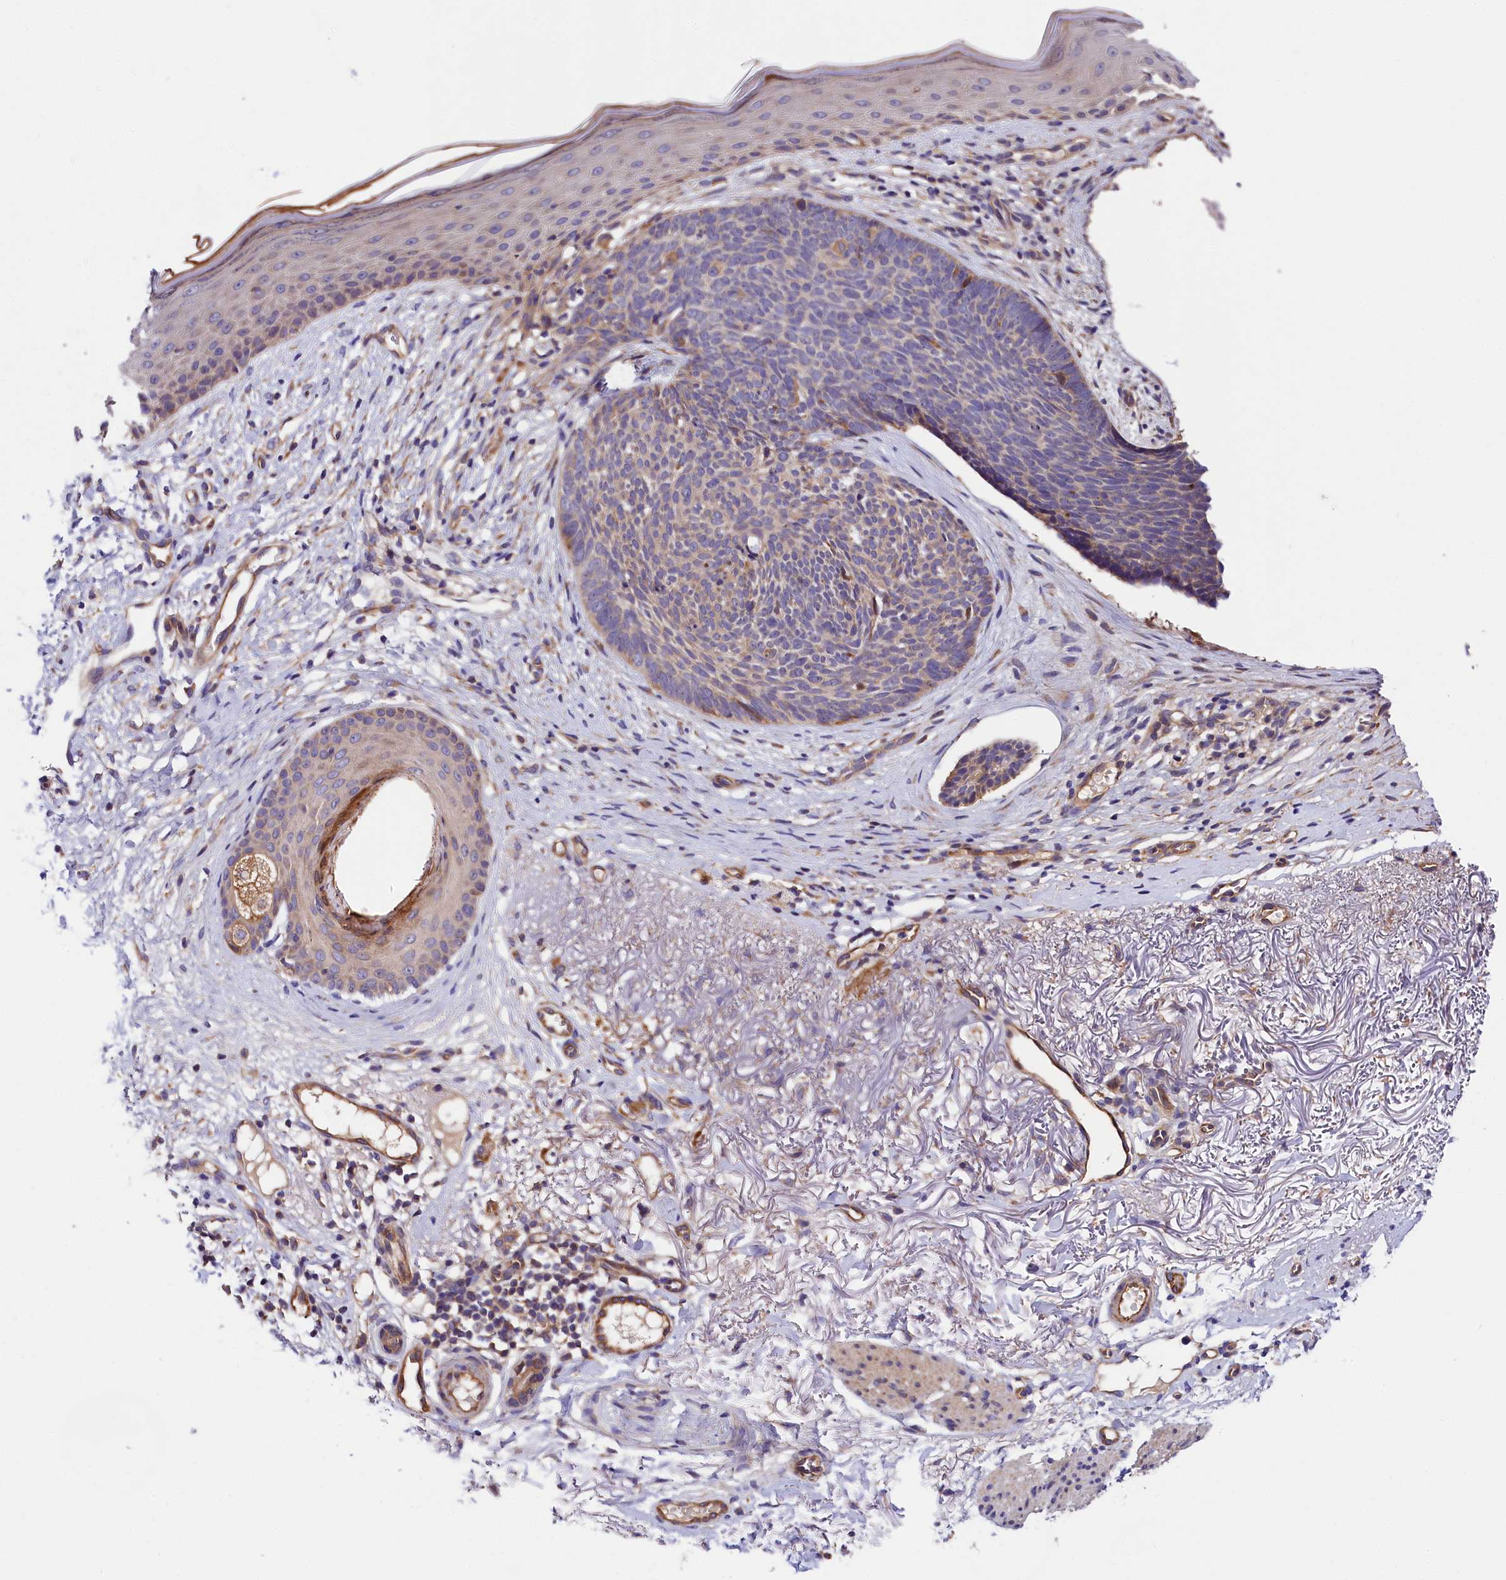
{"staining": {"intensity": "negative", "quantity": "none", "location": "none"}, "tissue": "skin cancer", "cell_type": "Tumor cells", "image_type": "cancer", "snomed": [{"axis": "morphology", "description": "Basal cell carcinoma"}, {"axis": "topography", "description": "Skin"}], "caption": "Protein analysis of basal cell carcinoma (skin) reveals no significant staining in tumor cells. (Brightfield microscopy of DAB IHC at high magnification).", "gene": "SPG11", "patient": {"sex": "female", "age": 70}}